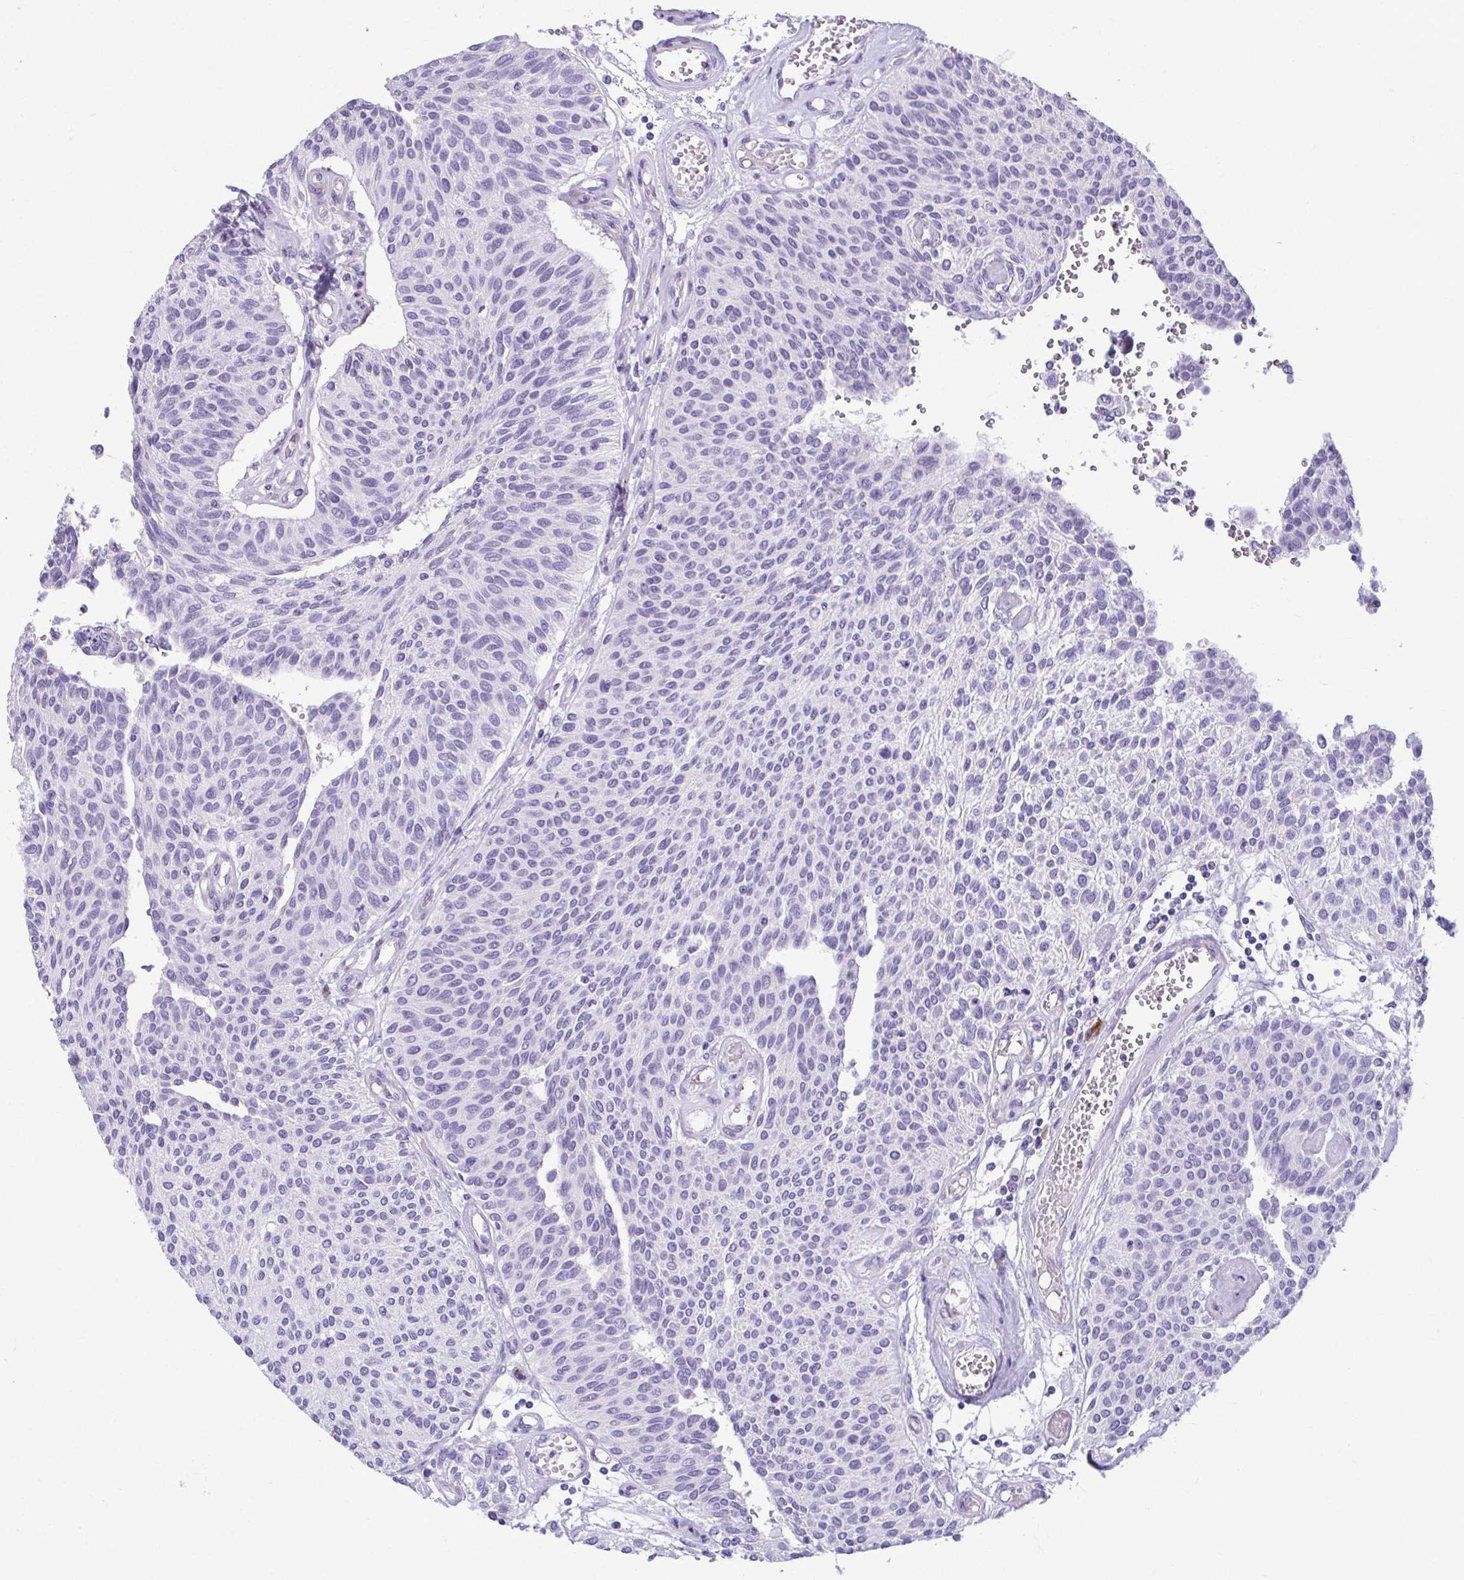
{"staining": {"intensity": "negative", "quantity": "none", "location": "none"}, "tissue": "urothelial cancer", "cell_type": "Tumor cells", "image_type": "cancer", "snomed": [{"axis": "morphology", "description": "Urothelial carcinoma, NOS"}, {"axis": "topography", "description": "Urinary bladder"}], "caption": "IHC of human transitional cell carcinoma exhibits no expression in tumor cells.", "gene": "SERPINI1", "patient": {"sex": "male", "age": 55}}